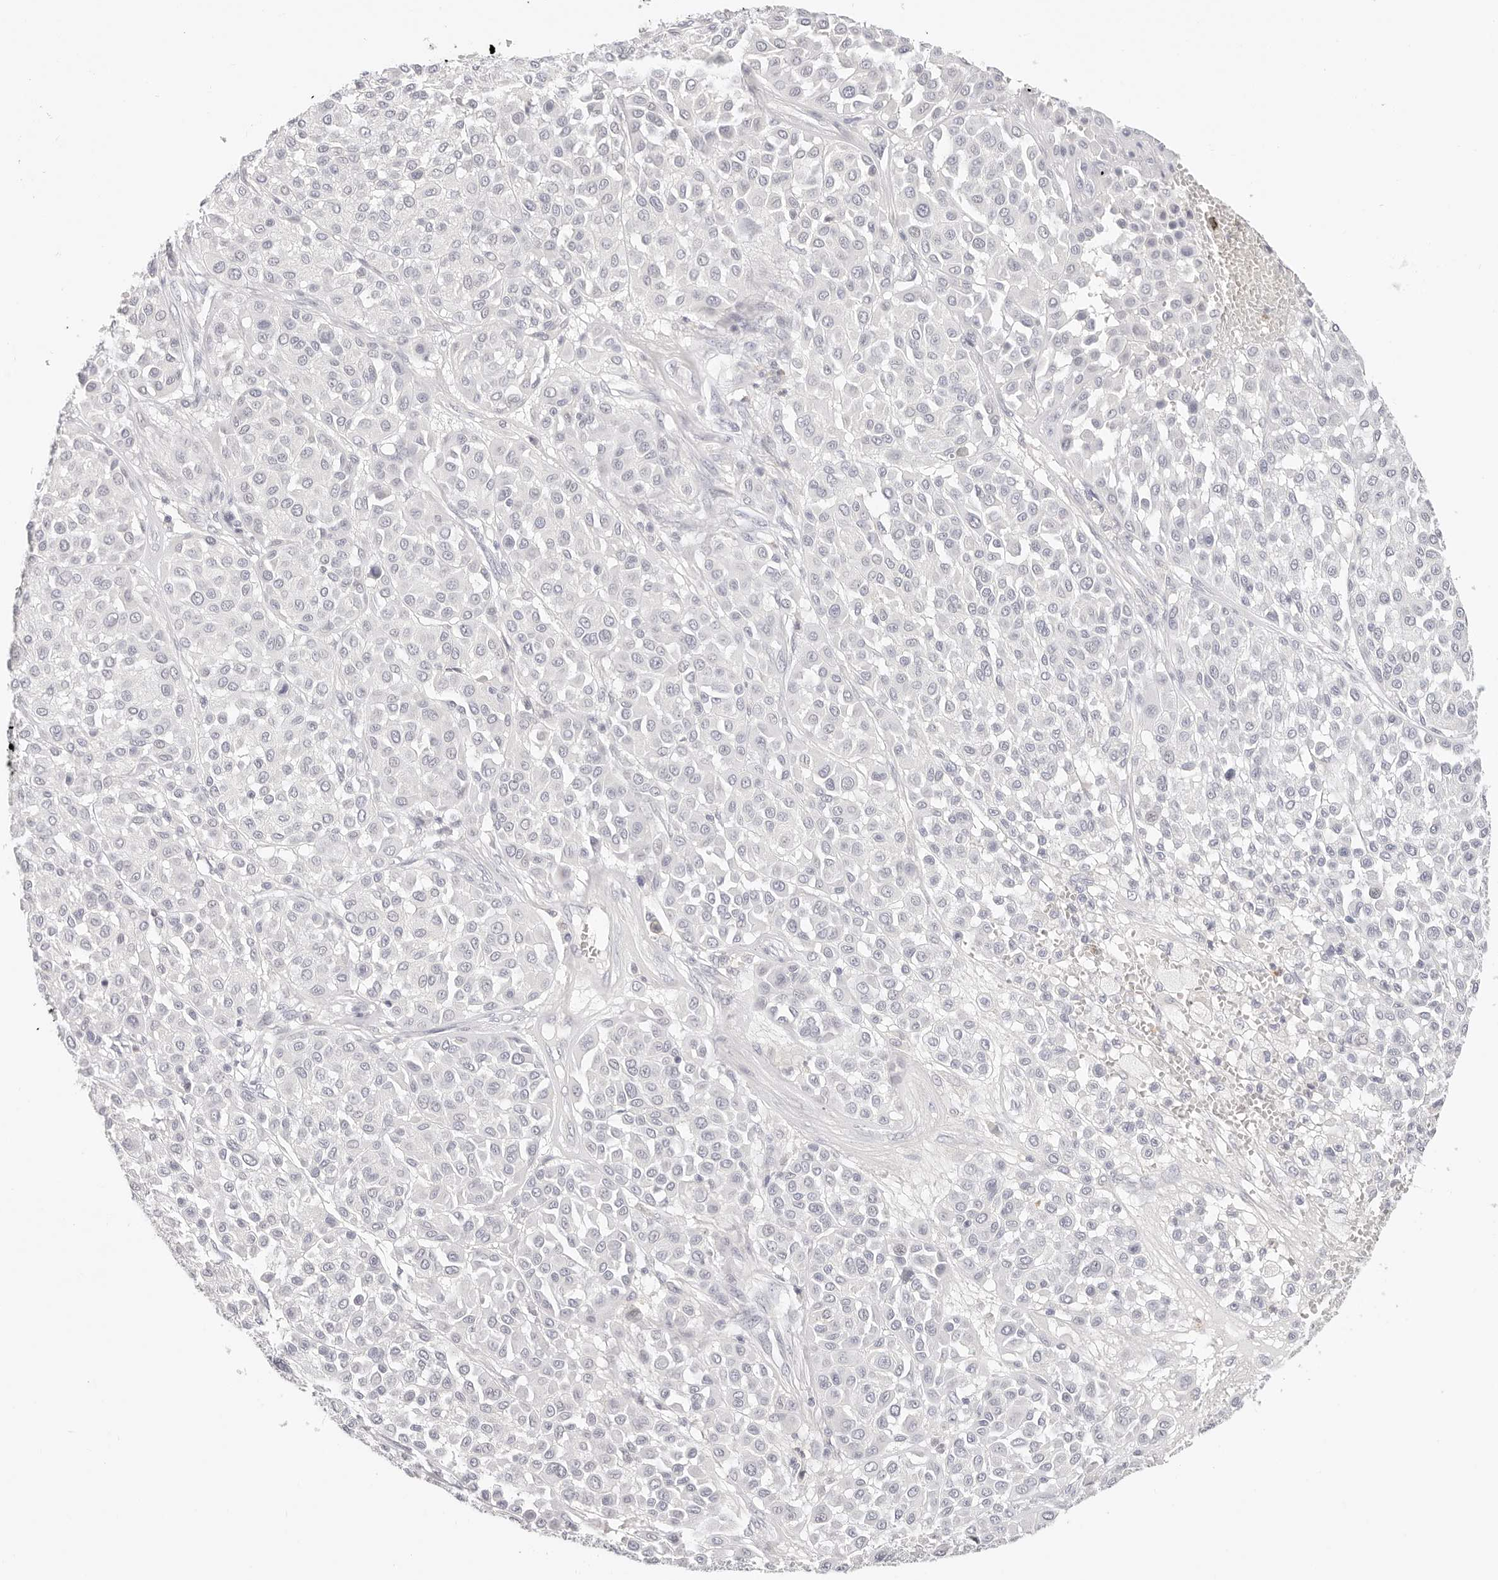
{"staining": {"intensity": "negative", "quantity": "none", "location": "none"}, "tissue": "melanoma", "cell_type": "Tumor cells", "image_type": "cancer", "snomed": [{"axis": "morphology", "description": "Malignant melanoma, Metastatic site"}, {"axis": "topography", "description": "Soft tissue"}], "caption": "Immunohistochemistry photomicrograph of neoplastic tissue: human melanoma stained with DAB shows no significant protein positivity in tumor cells.", "gene": "ASCL1", "patient": {"sex": "male", "age": 41}}